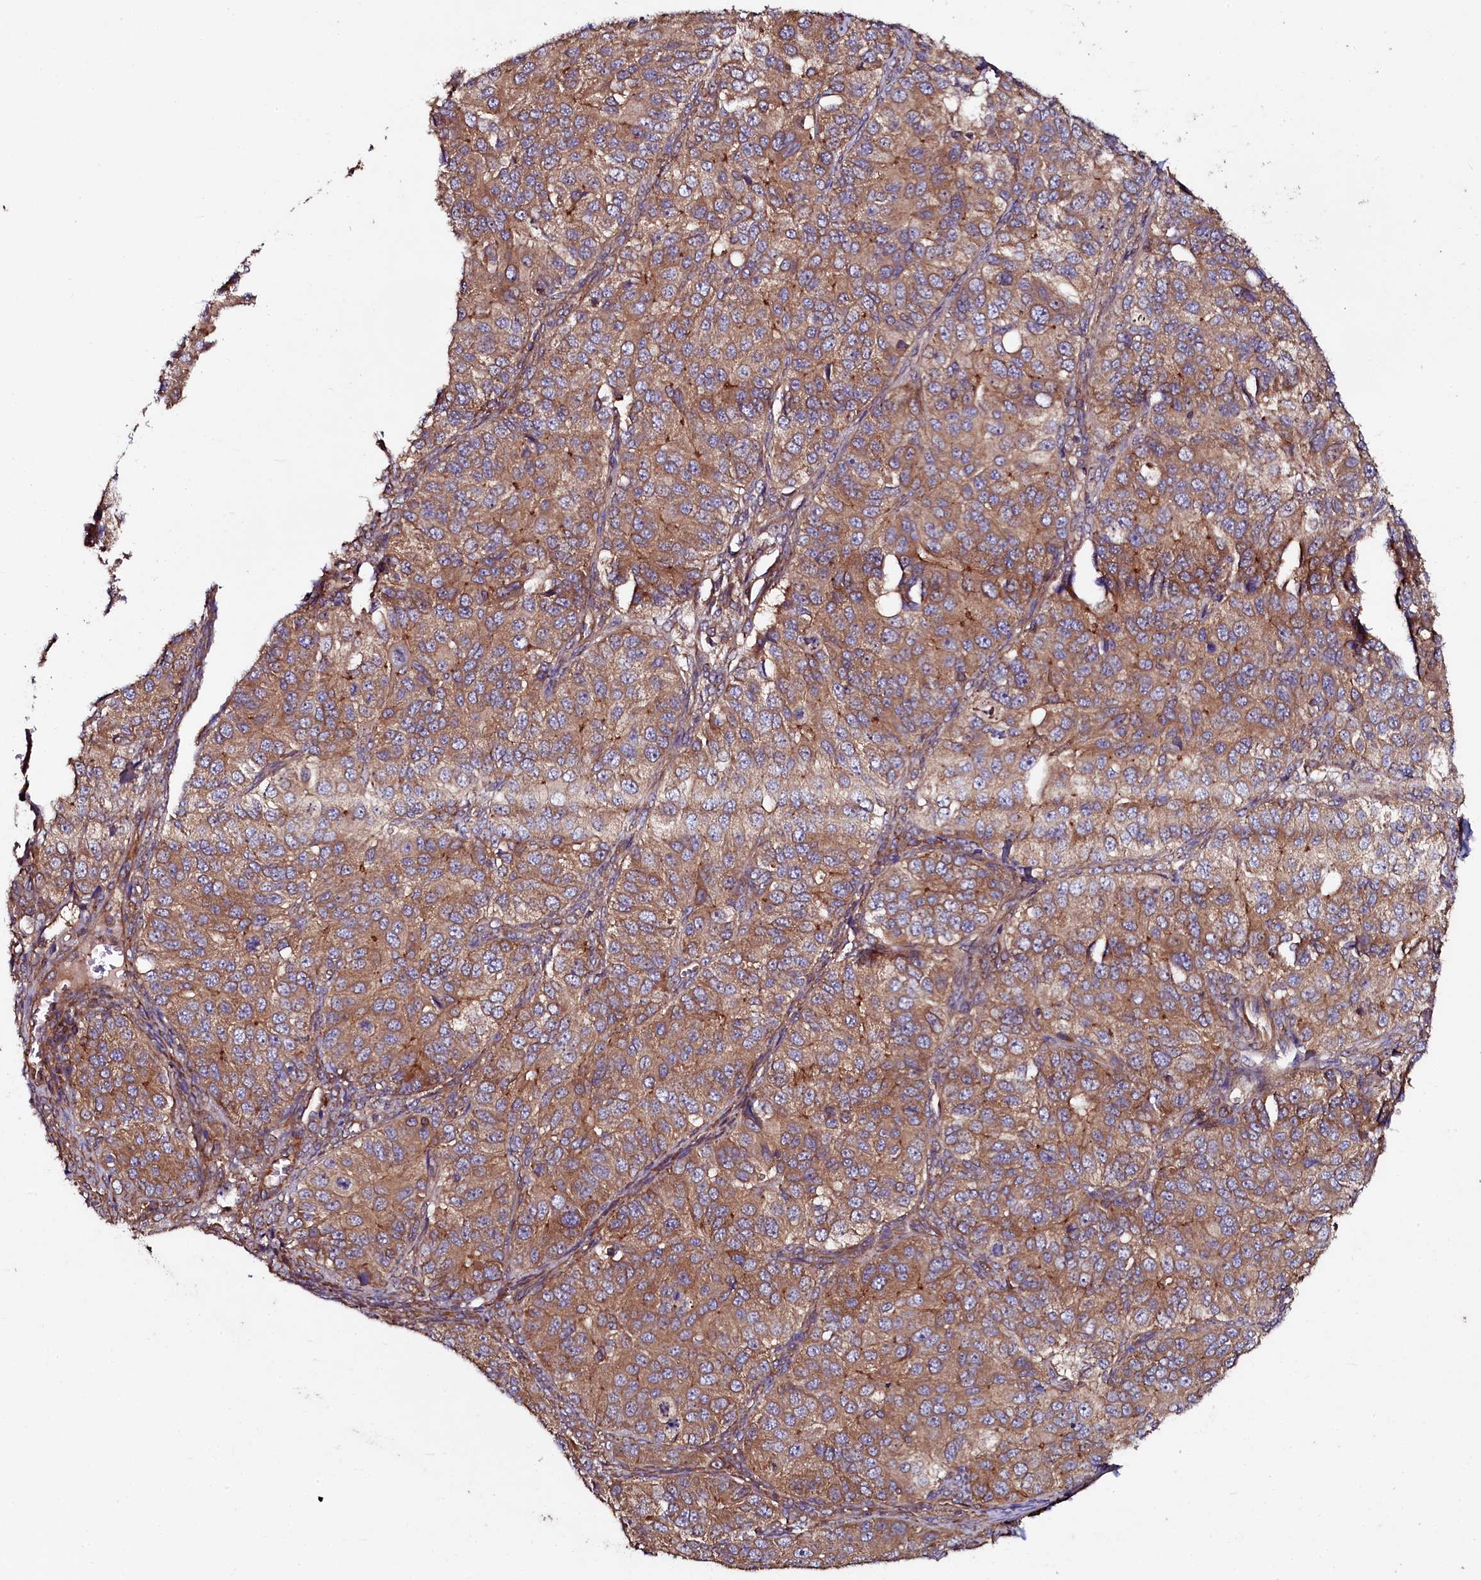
{"staining": {"intensity": "moderate", "quantity": ">75%", "location": "cytoplasmic/membranous"}, "tissue": "ovarian cancer", "cell_type": "Tumor cells", "image_type": "cancer", "snomed": [{"axis": "morphology", "description": "Carcinoma, endometroid"}, {"axis": "topography", "description": "Ovary"}], "caption": "Immunohistochemical staining of ovarian cancer displays medium levels of moderate cytoplasmic/membranous positivity in about >75% of tumor cells.", "gene": "USPL1", "patient": {"sex": "female", "age": 51}}